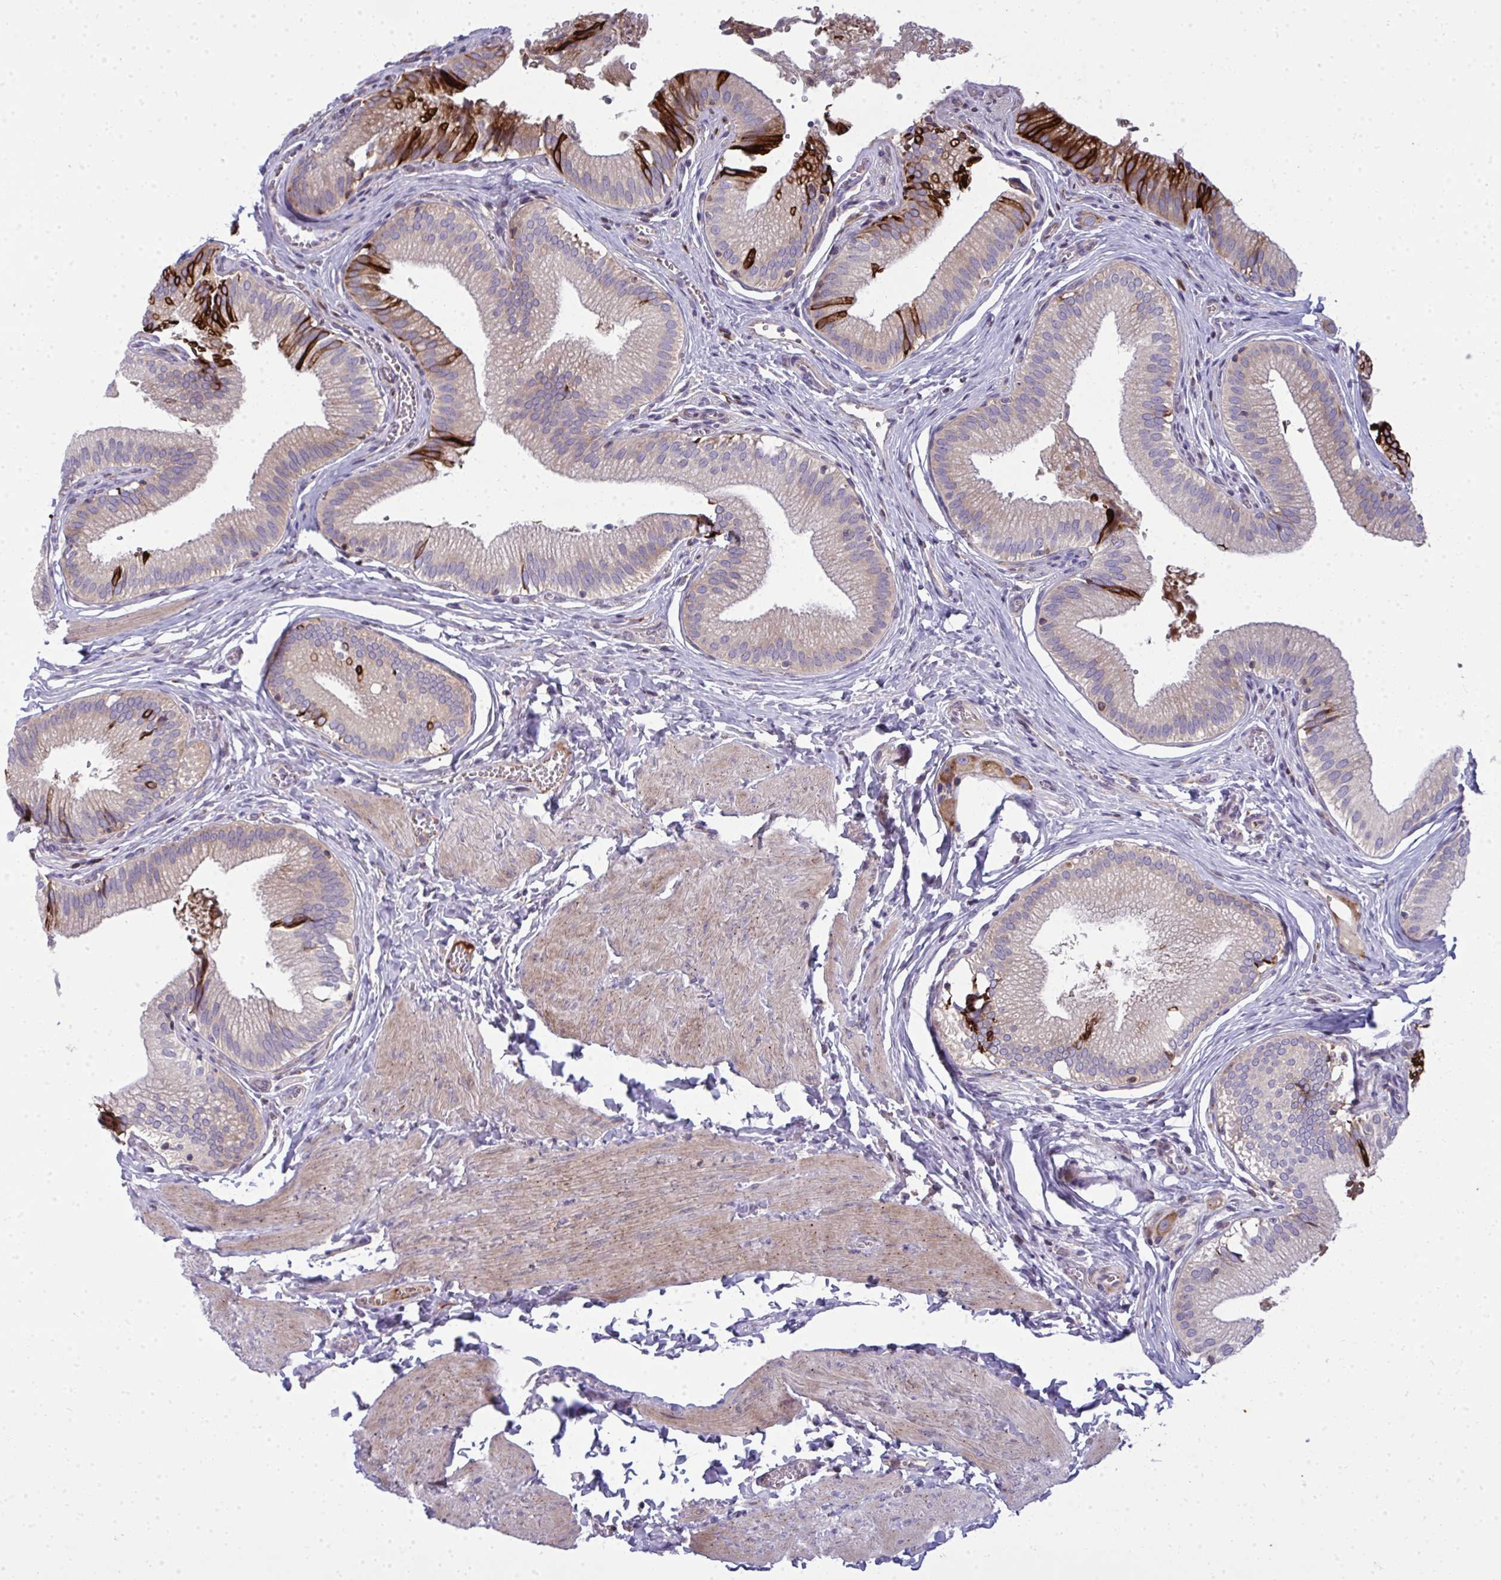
{"staining": {"intensity": "strong", "quantity": "<25%", "location": "cytoplasmic/membranous"}, "tissue": "gallbladder", "cell_type": "Glandular cells", "image_type": "normal", "snomed": [{"axis": "morphology", "description": "Normal tissue, NOS"}, {"axis": "topography", "description": "Gallbladder"}, {"axis": "topography", "description": "Peripheral nerve tissue"}], "caption": "A photomicrograph of gallbladder stained for a protein shows strong cytoplasmic/membranous brown staining in glandular cells.", "gene": "GFPT2", "patient": {"sex": "male", "age": 17}}